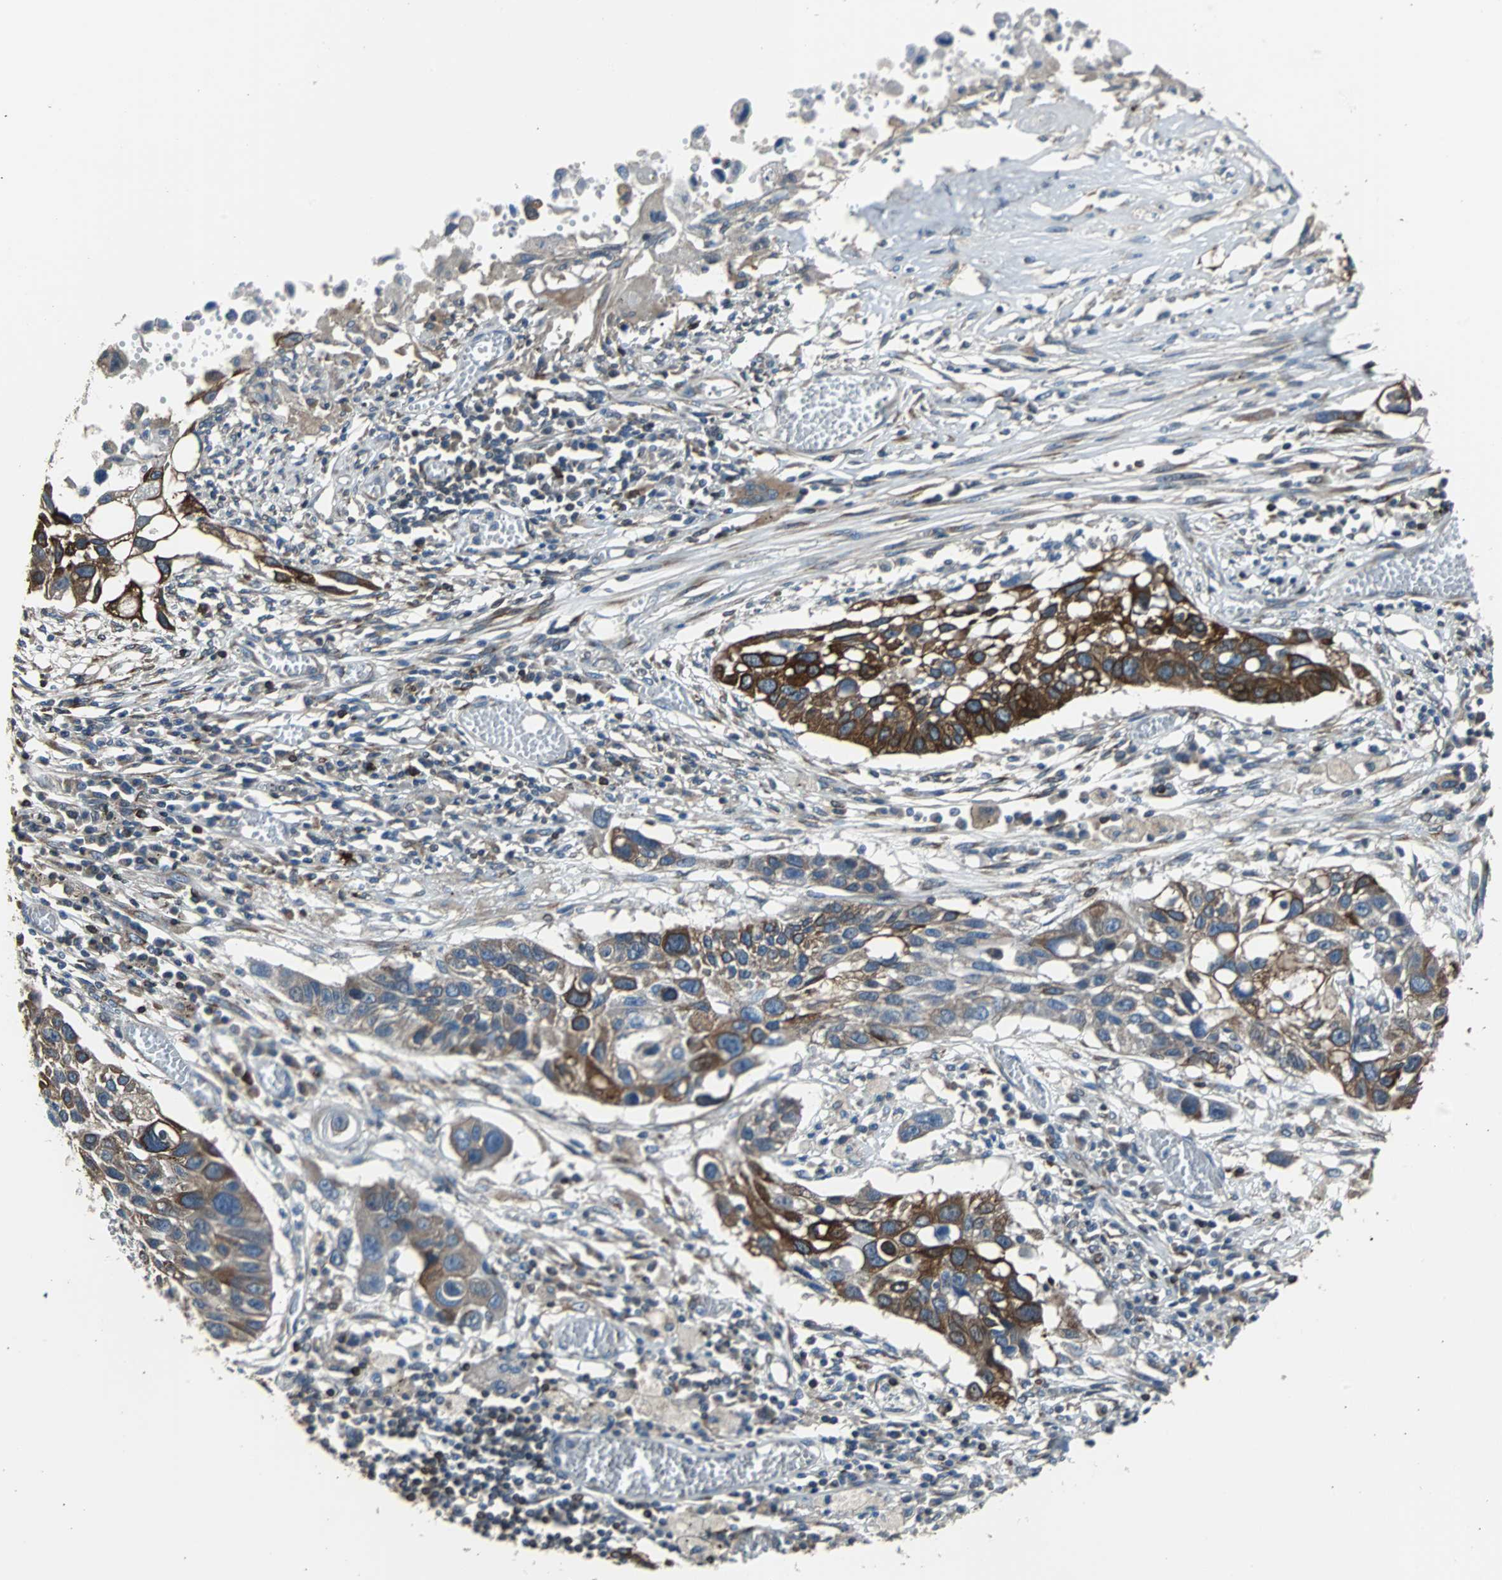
{"staining": {"intensity": "strong", "quantity": ">75%", "location": "cytoplasmic/membranous"}, "tissue": "lung cancer", "cell_type": "Tumor cells", "image_type": "cancer", "snomed": [{"axis": "morphology", "description": "Squamous cell carcinoma, NOS"}, {"axis": "topography", "description": "Lung"}], "caption": "Immunohistochemistry photomicrograph of neoplastic tissue: lung cancer stained using IHC displays high levels of strong protein expression localized specifically in the cytoplasmic/membranous of tumor cells, appearing as a cytoplasmic/membranous brown color.", "gene": "PBXIP1", "patient": {"sex": "male", "age": 71}}